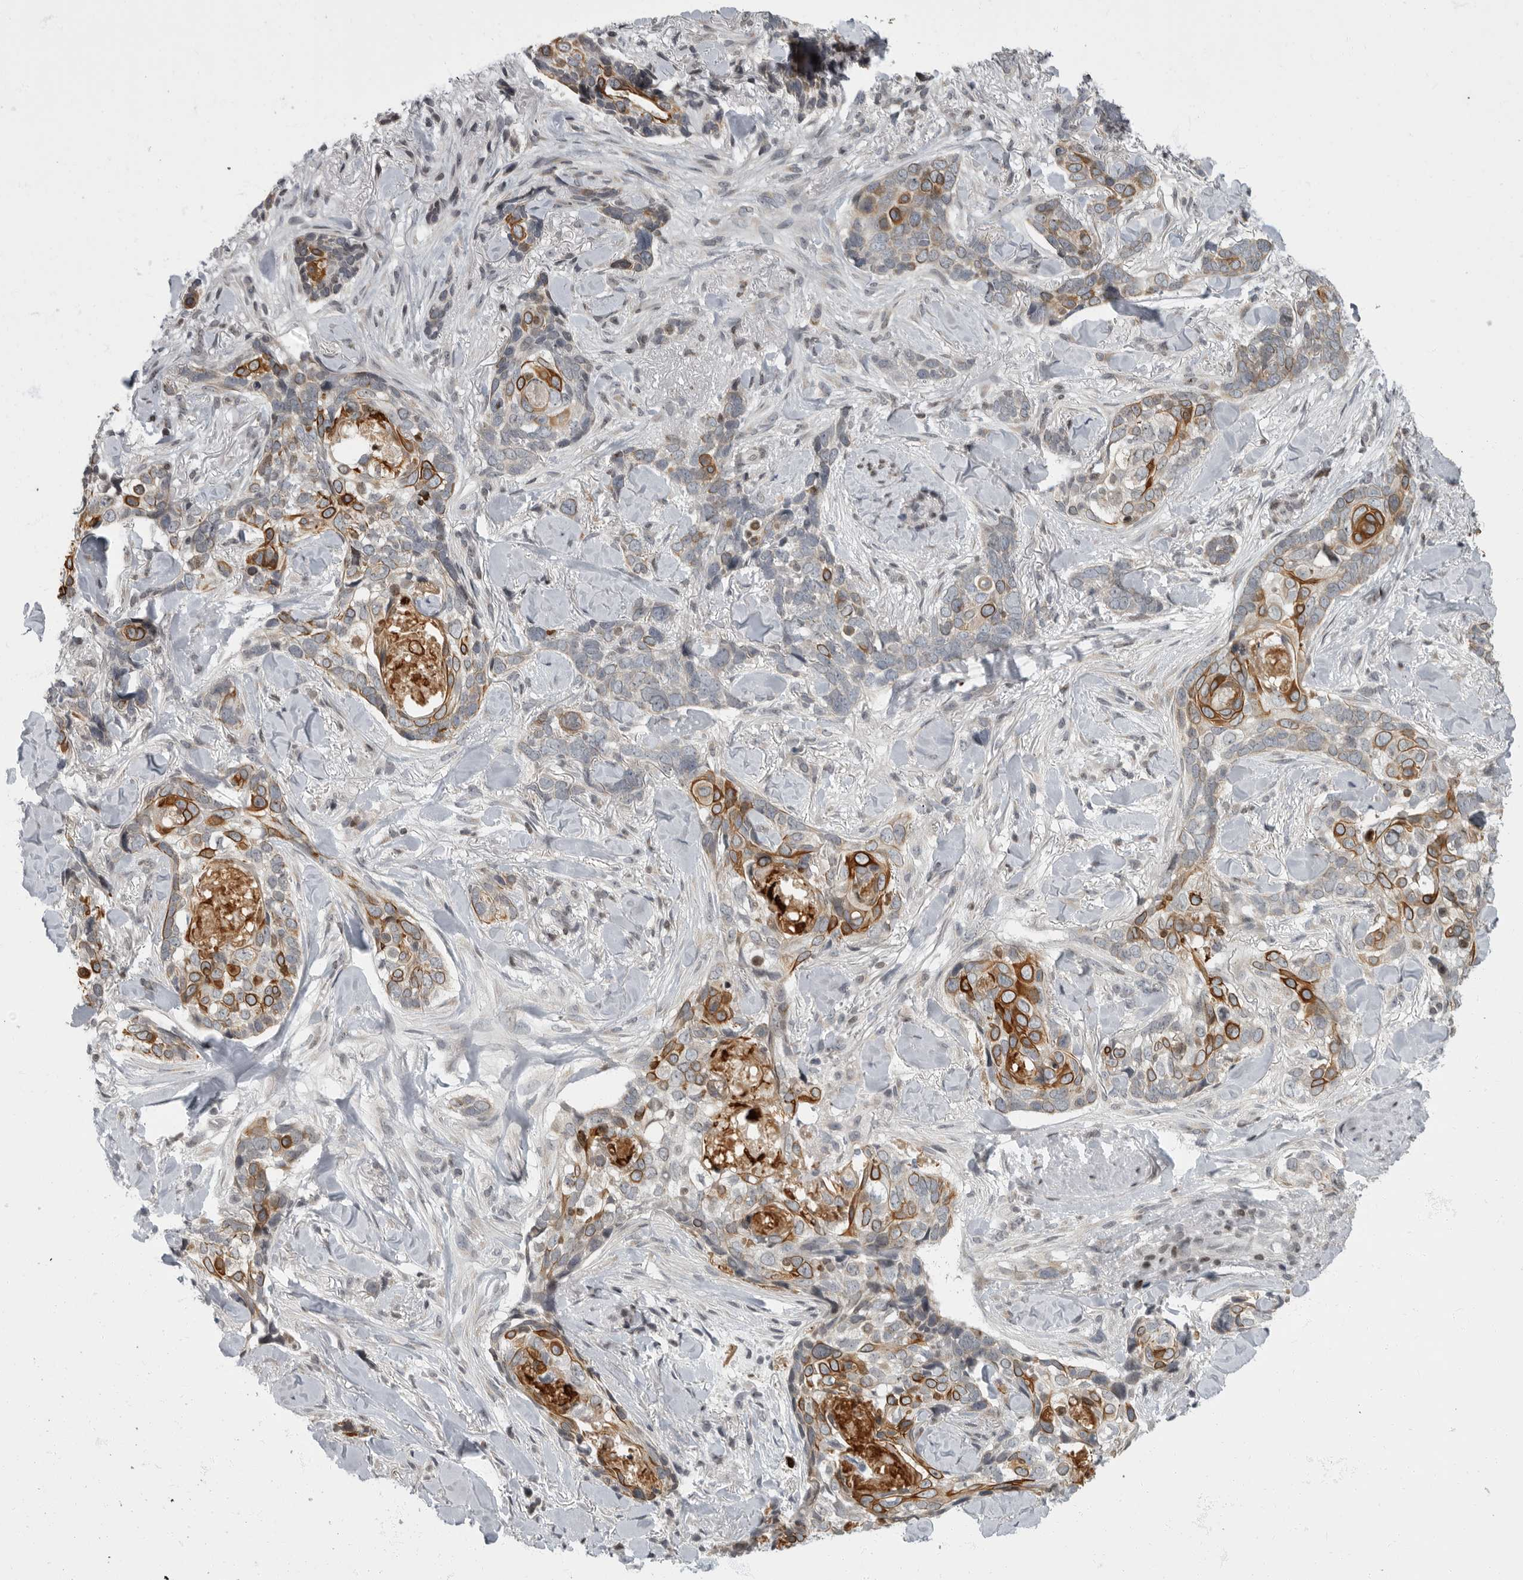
{"staining": {"intensity": "strong", "quantity": "25%-75%", "location": "cytoplasmic/membranous"}, "tissue": "skin cancer", "cell_type": "Tumor cells", "image_type": "cancer", "snomed": [{"axis": "morphology", "description": "Basal cell carcinoma"}, {"axis": "topography", "description": "Skin"}], "caption": "The immunohistochemical stain shows strong cytoplasmic/membranous expression in tumor cells of skin basal cell carcinoma tissue. Immunohistochemistry stains the protein of interest in brown and the nuclei are stained blue.", "gene": "EVI5", "patient": {"sex": "female", "age": 82}}